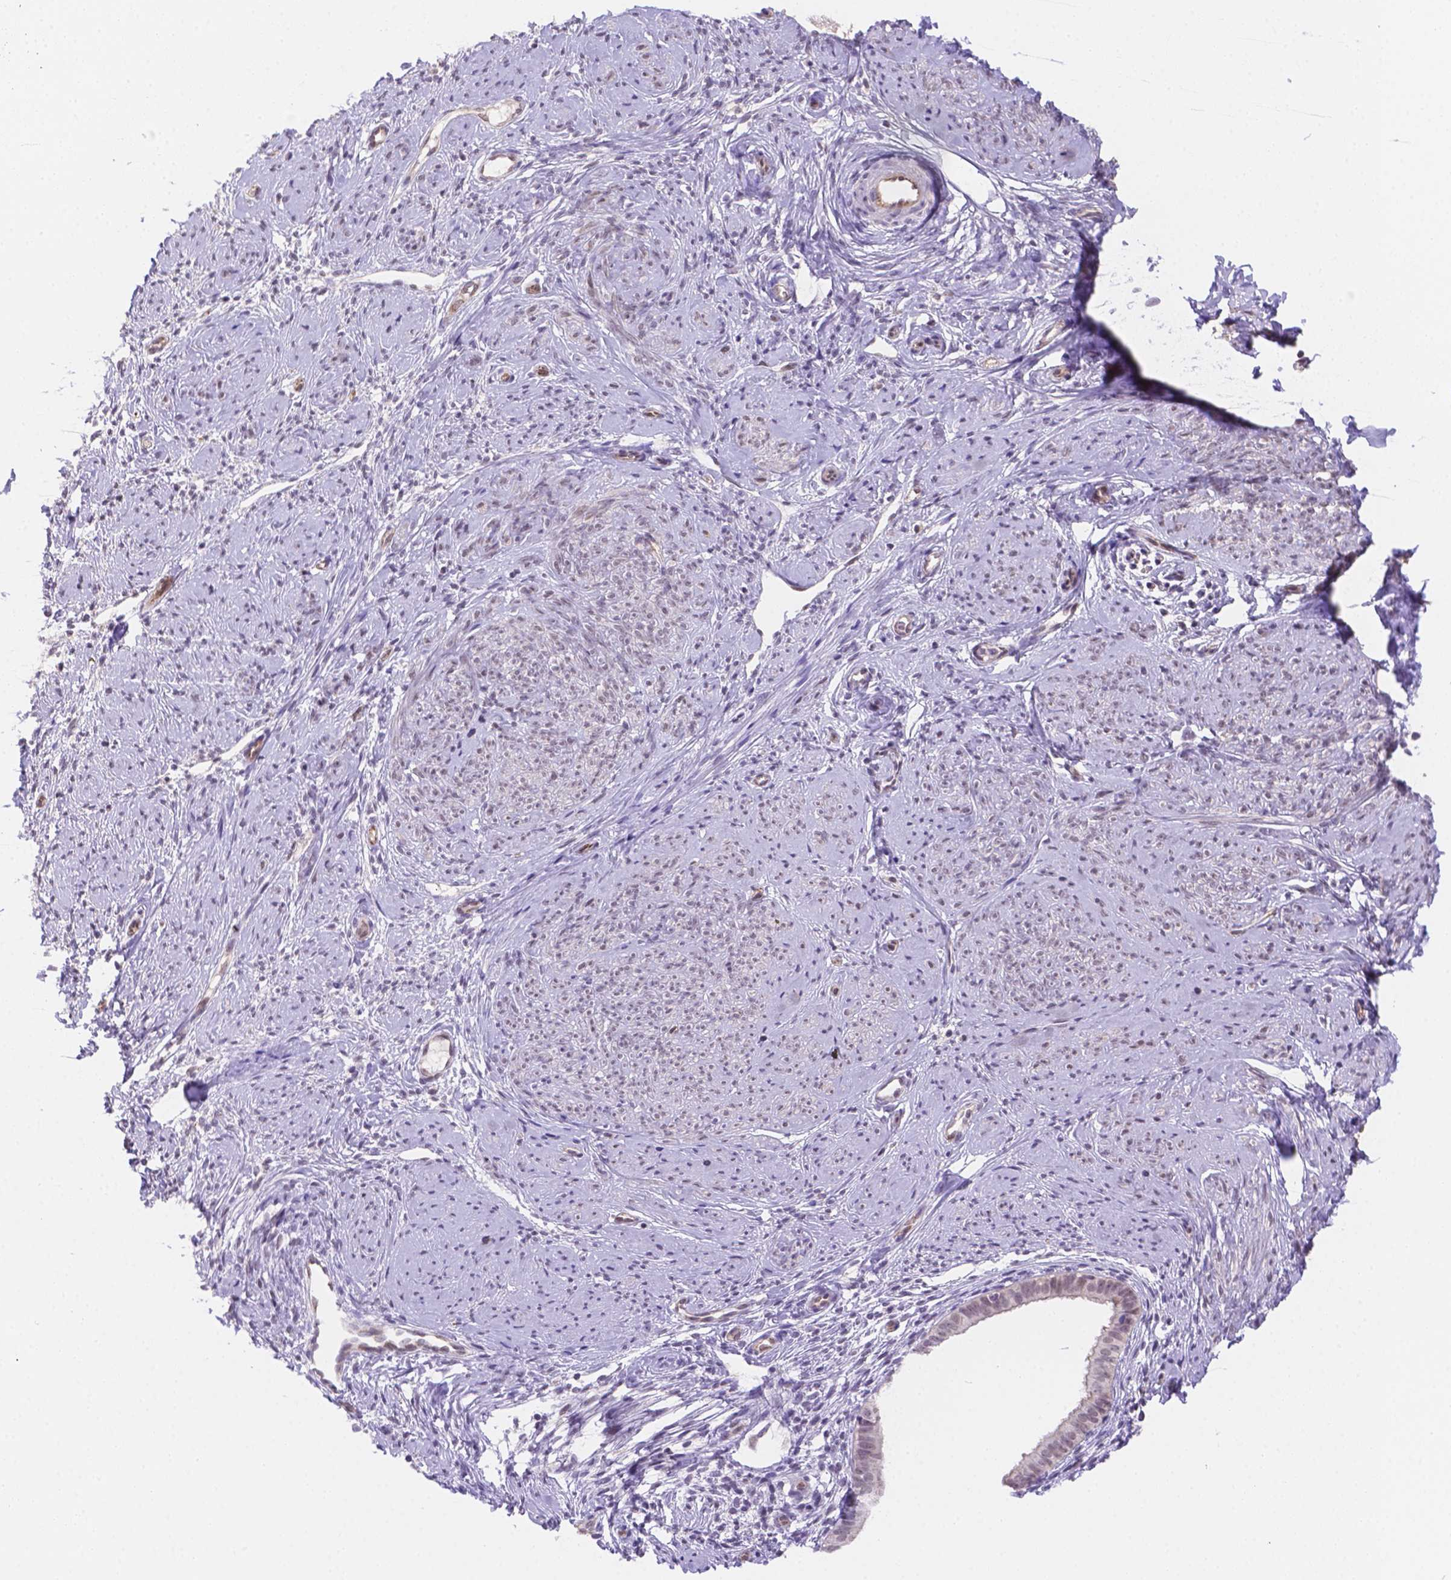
{"staining": {"intensity": "weak", "quantity": "25%-75%", "location": "cytoplasmic/membranous"}, "tissue": "smooth muscle", "cell_type": "Smooth muscle cells", "image_type": "normal", "snomed": [{"axis": "morphology", "description": "Normal tissue, NOS"}, {"axis": "topography", "description": "Smooth muscle"}], "caption": "Protein staining by immunohistochemistry shows weak cytoplasmic/membranous staining in about 25%-75% of smooth muscle cells in unremarkable smooth muscle. Using DAB (brown) and hematoxylin (blue) stains, captured at high magnification using brightfield microscopy.", "gene": "NXPE2", "patient": {"sex": "female", "age": 48}}